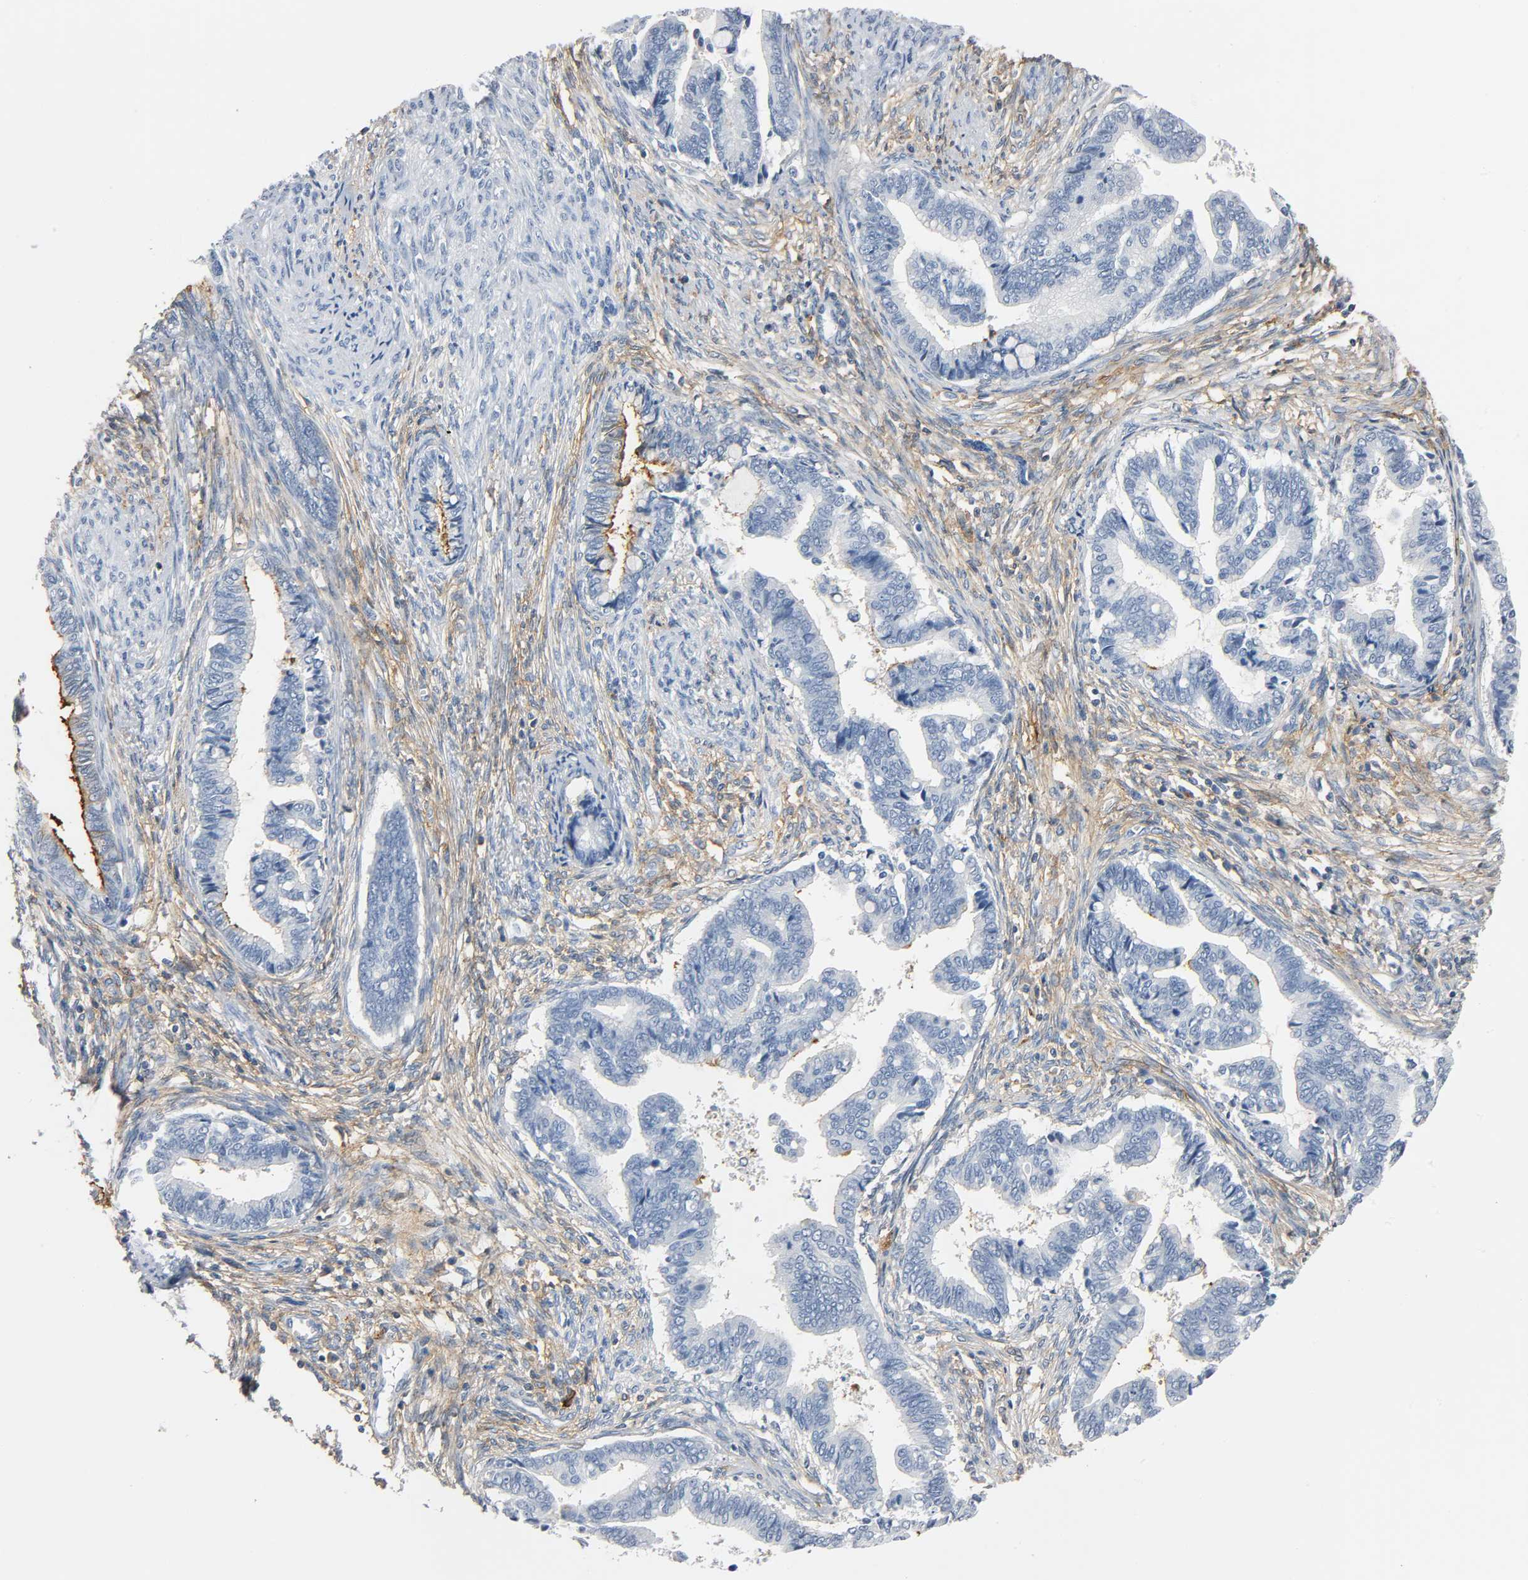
{"staining": {"intensity": "strong", "quantity": "<25%", "location": "cytoplasmic/membranous"}, "tissue": "cervical cancer", "cell_type": "Tumor cells", "image_type": "cancer", "snomed": [{"axis": "morphology", "description": "Adenocarcinoma, NOS"}, {"axis": "topography", "description": "Cervix"}], "caption": "Tumor cells exhibit strong cytoplasmic/membranous expression in about <25% of cells in adenocarcinoma (cervical).", "gene": "ANPEP", "patient": {"sex": "female", "age": 44}}